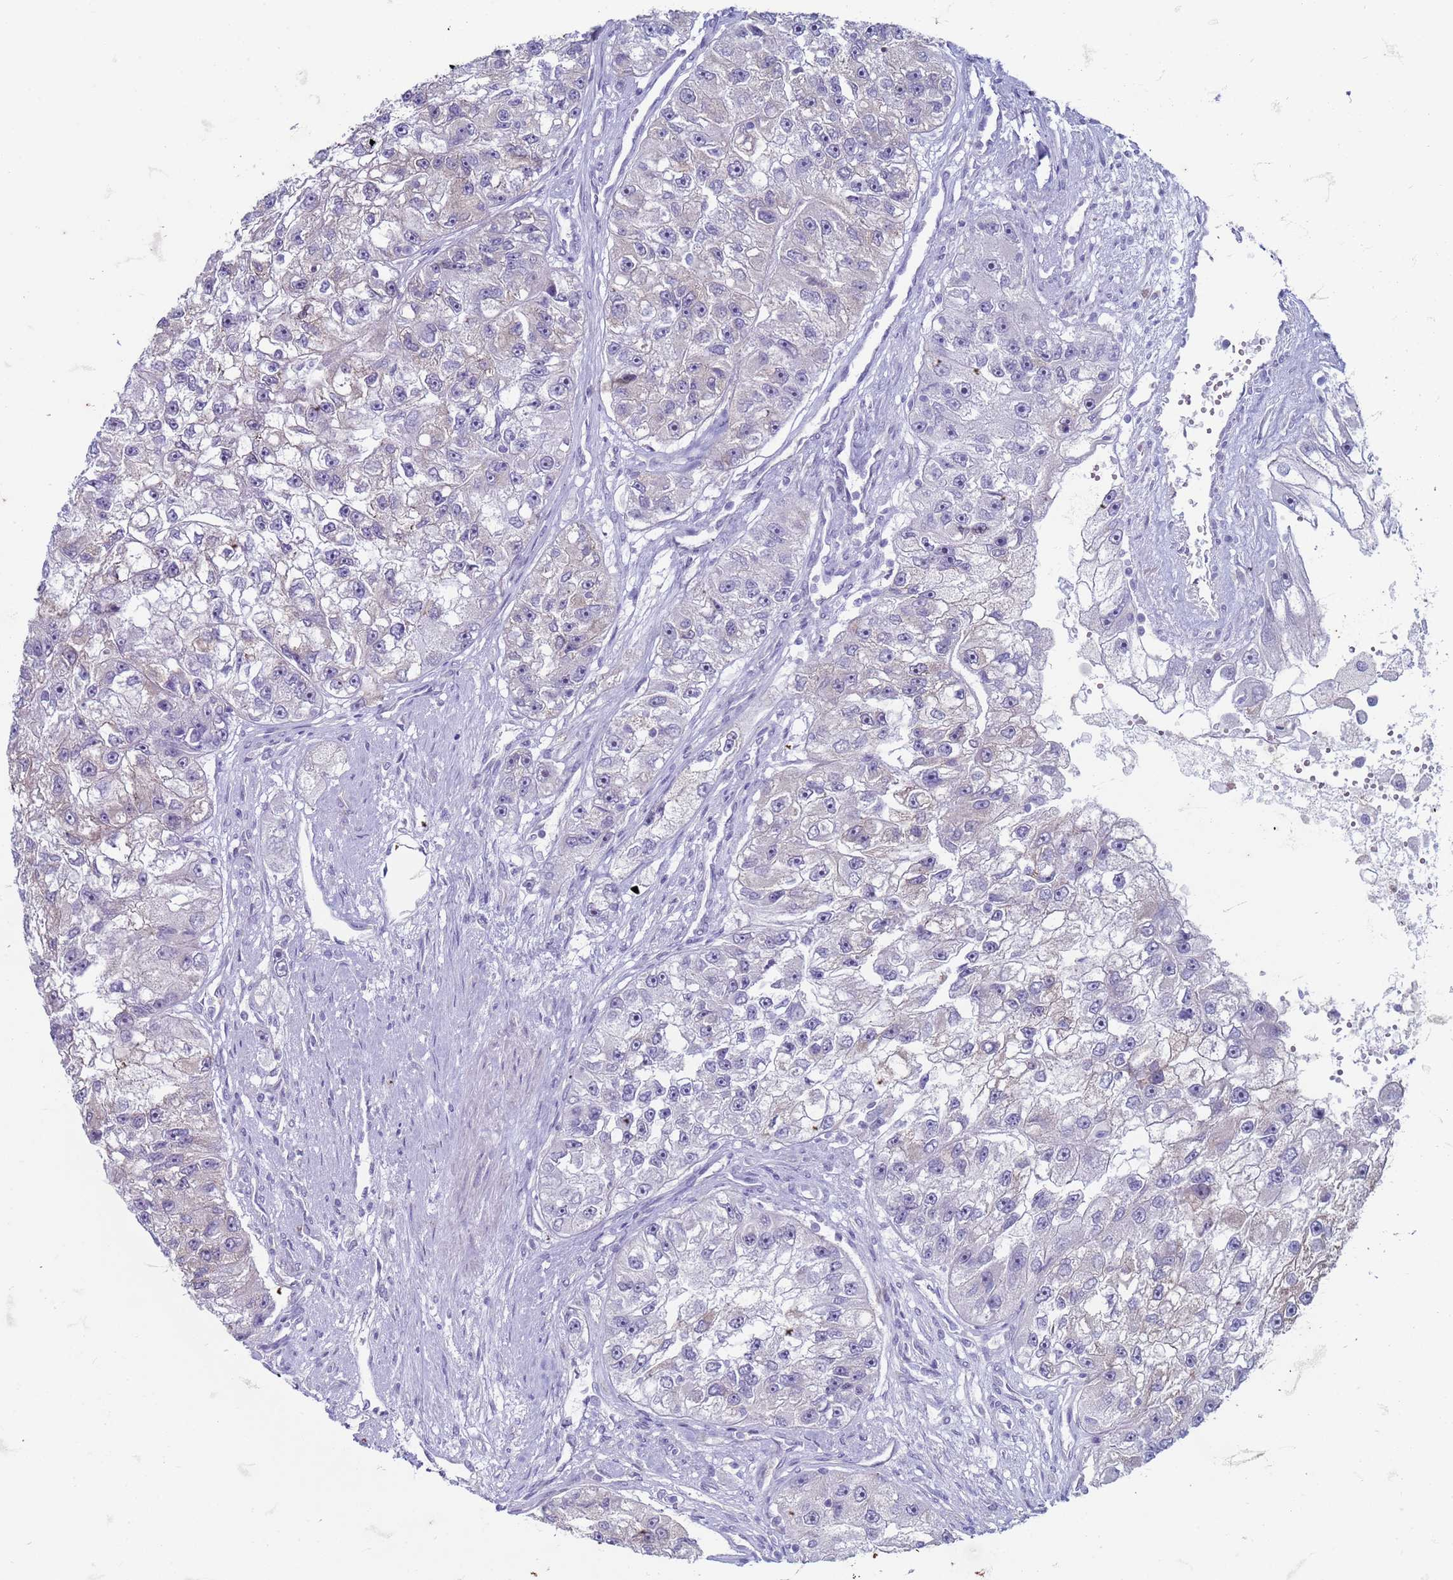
{"staining": {"intensity": "negative", "quantity": "none", "location": "none"}, "tissue": "renal cancer", "cell_type": "Tumor cells", "image_type": "cancer", "snomed": [{"axis": "morphology", "description": "Adenocarcinoma, NOS"}, {"axis": "topography", "description": "Kidney"}], "caption": "Immunohistochemistry (IHC) image of neoplastic tissue: adenocarcinoma (renal) stained with DAB displays no significant protein staining in tumor cells.", "gene": "SUCO", "patient": {"sex": "male", "age": 63}}